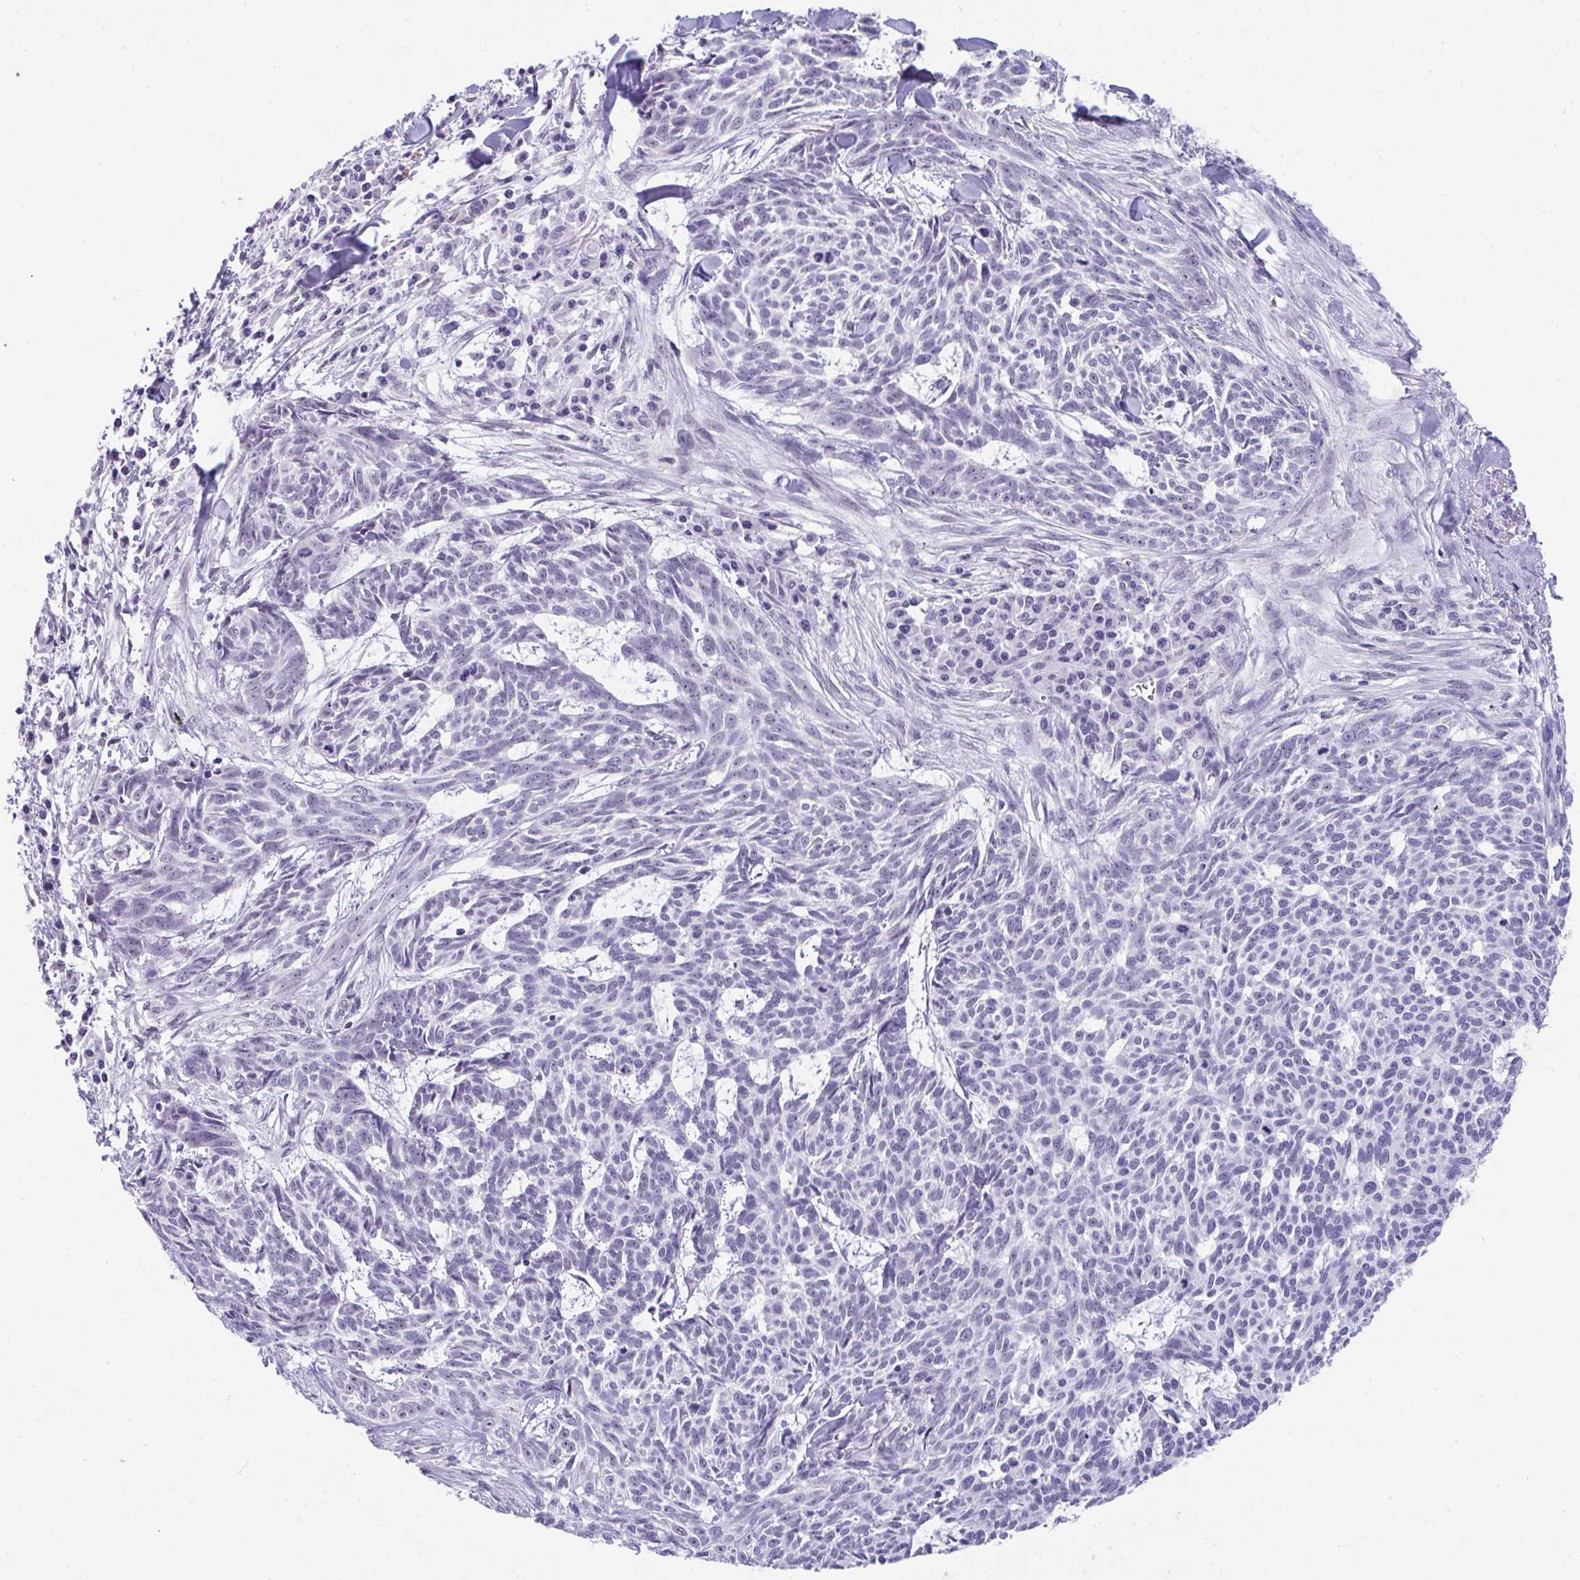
{"staining": {"intensity": "negative", "quantity": "none", "location": "none"}, "tissue": "skin cancer", "cell_type": "Tumor cells", "image_type": "cancer", "snomed": [{"axis": "morphology", "description": "Basal cell carcinoma"}, {"axis": "topography", "description": "Skin"}], "caption": "Histopathology image shows no significant protein positivity in tumor cells of skin cancer.", "gene": "CDK13", "patient": {"sex": "female", "age": 93}}